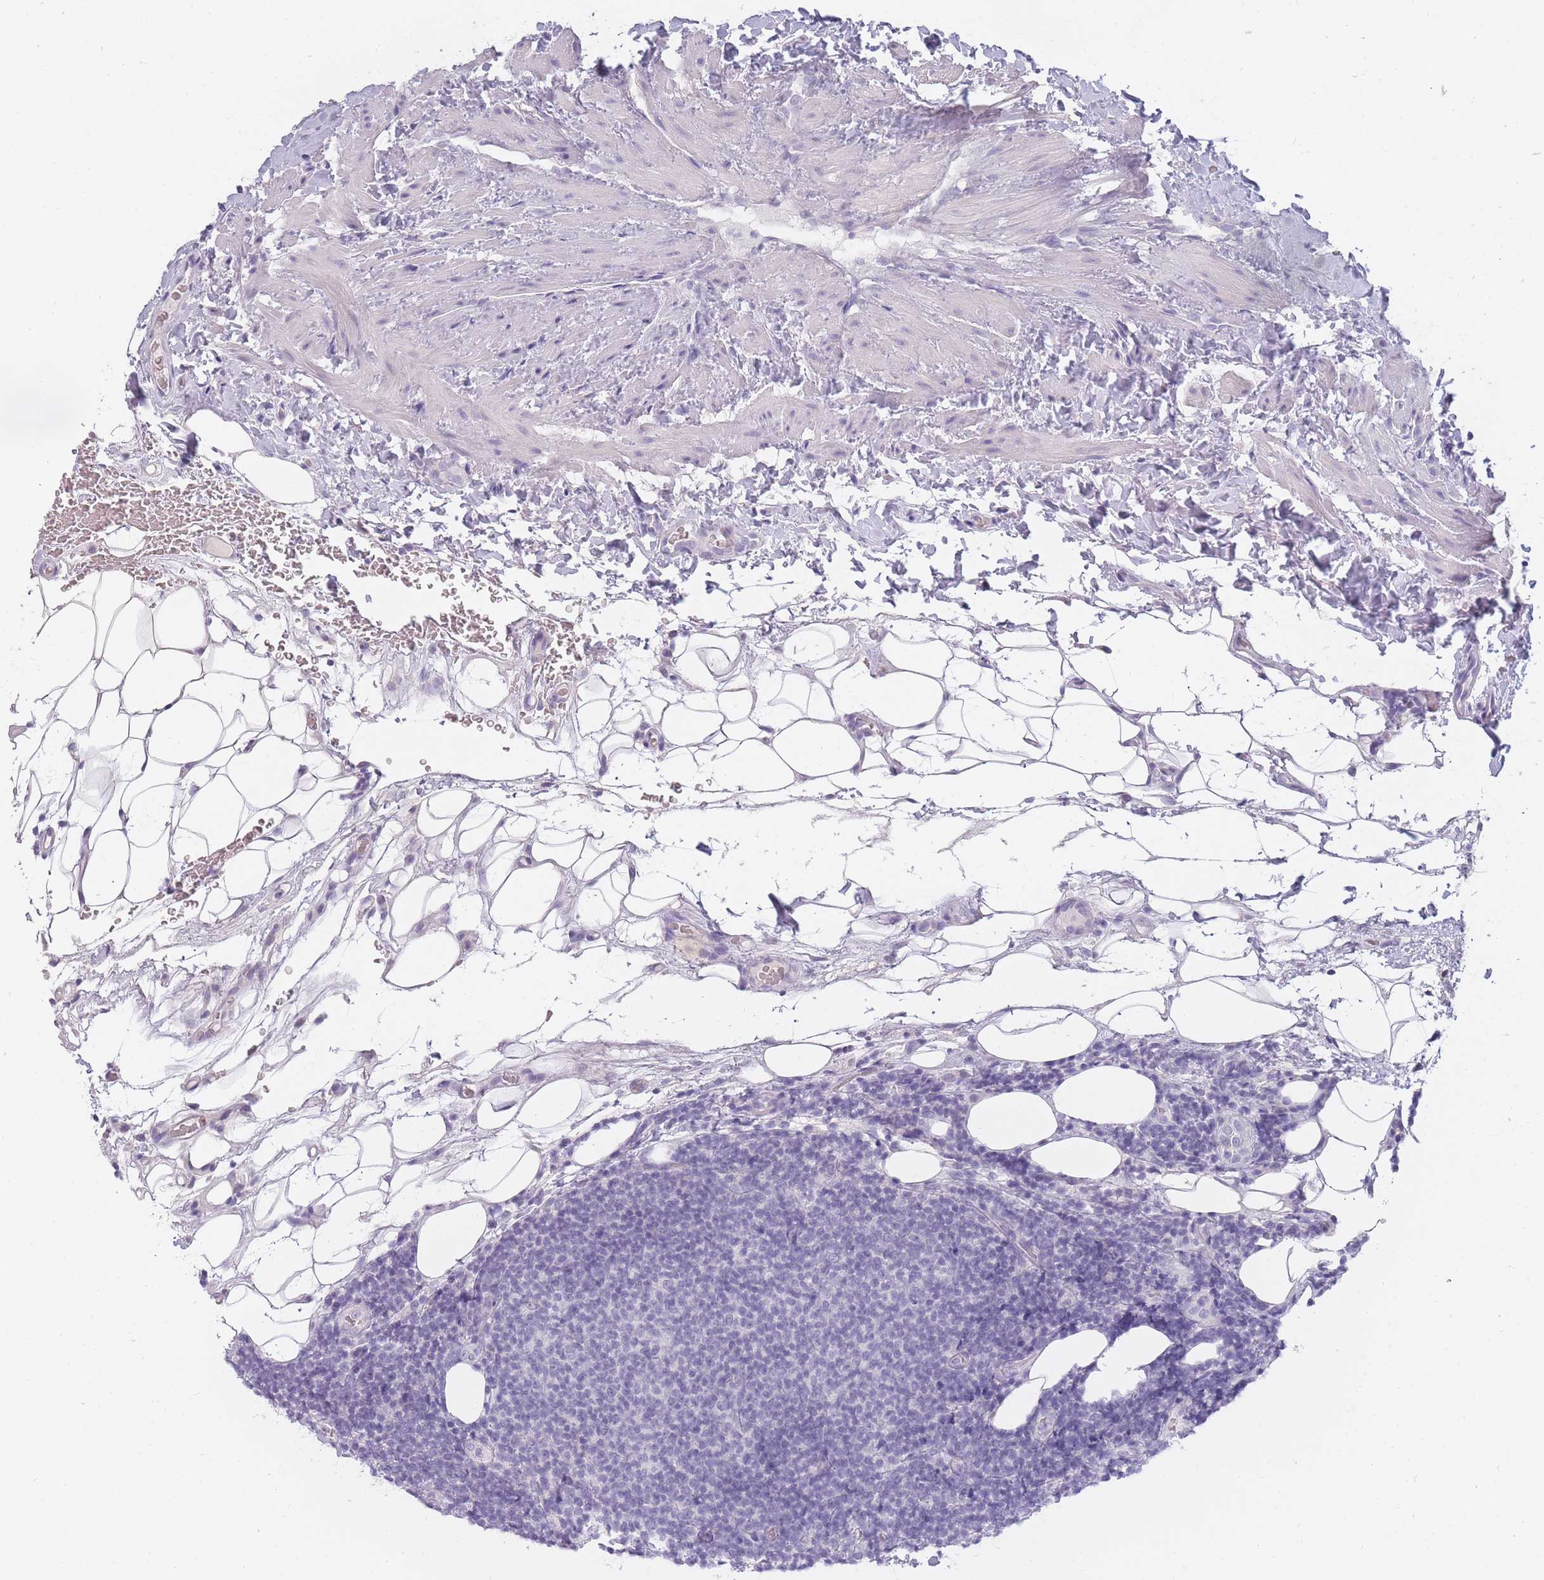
{"staining": {"intensity": "negative", "quantity": "none", "location": "none"}, "tissue": "lymphoma", "cell_type": "Tumor cells", "image_type": "cancer", "snomed": [{"axis": "morphology", "description": "Malignant lymphoma, non-Hodgkin's type, Low grade"}, {"axis": "topography", "description": "Lymph node"}], "caption": "The immunohistochemistry (IHC) image has no significant expression in tumor cells of low-grade malignant lymphoma, non-Hodgkin's type tissue.", "gene": "INS", "patient": {"sex": "male", "age": 66}}